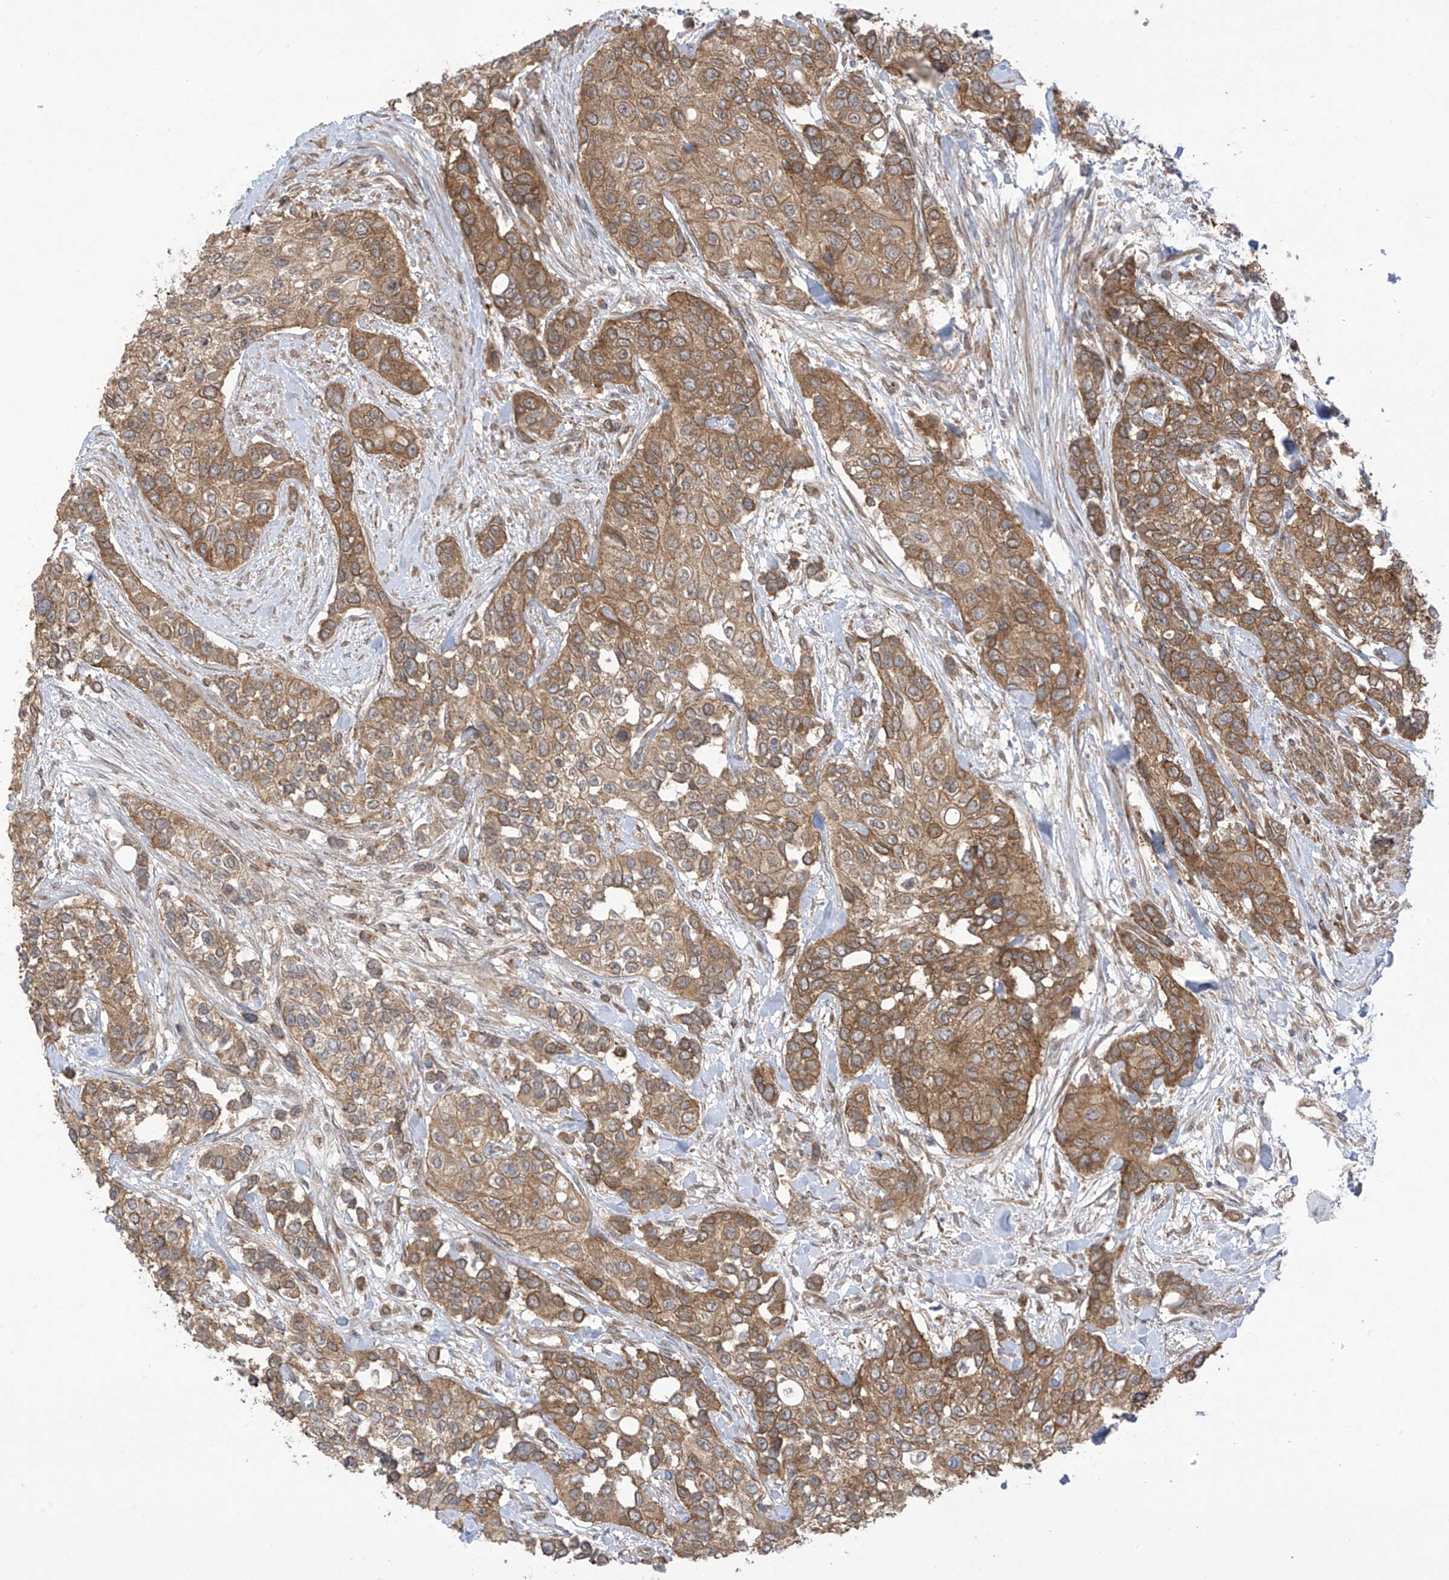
{"staining": {"intensity": "moderate", "quantity": ">75%", "location": "cytoplasmic/membranous"}, "tissue": "urothelial cancer", "cell_type": "Tumor cells", "image_type": "cancer", "snomed": [{"axis": "morphology", "description": "Normal tissue, NOS"}, {"axis": "morphology", "description": "Urothelial carcinoma, High grade"}, {"axis": "topography", "description": "Vascular tissue"}, {"axis": "topography", "description": "Urinary bladder"}], "caption": "A micrograph of human high-grade urothelial carcinoma stained for a protein shows moderate cytoplasmic/membranous brown staining in tumor cells.", "gene": "REPS1", "patient": {"sex": "female", "age": 56}}